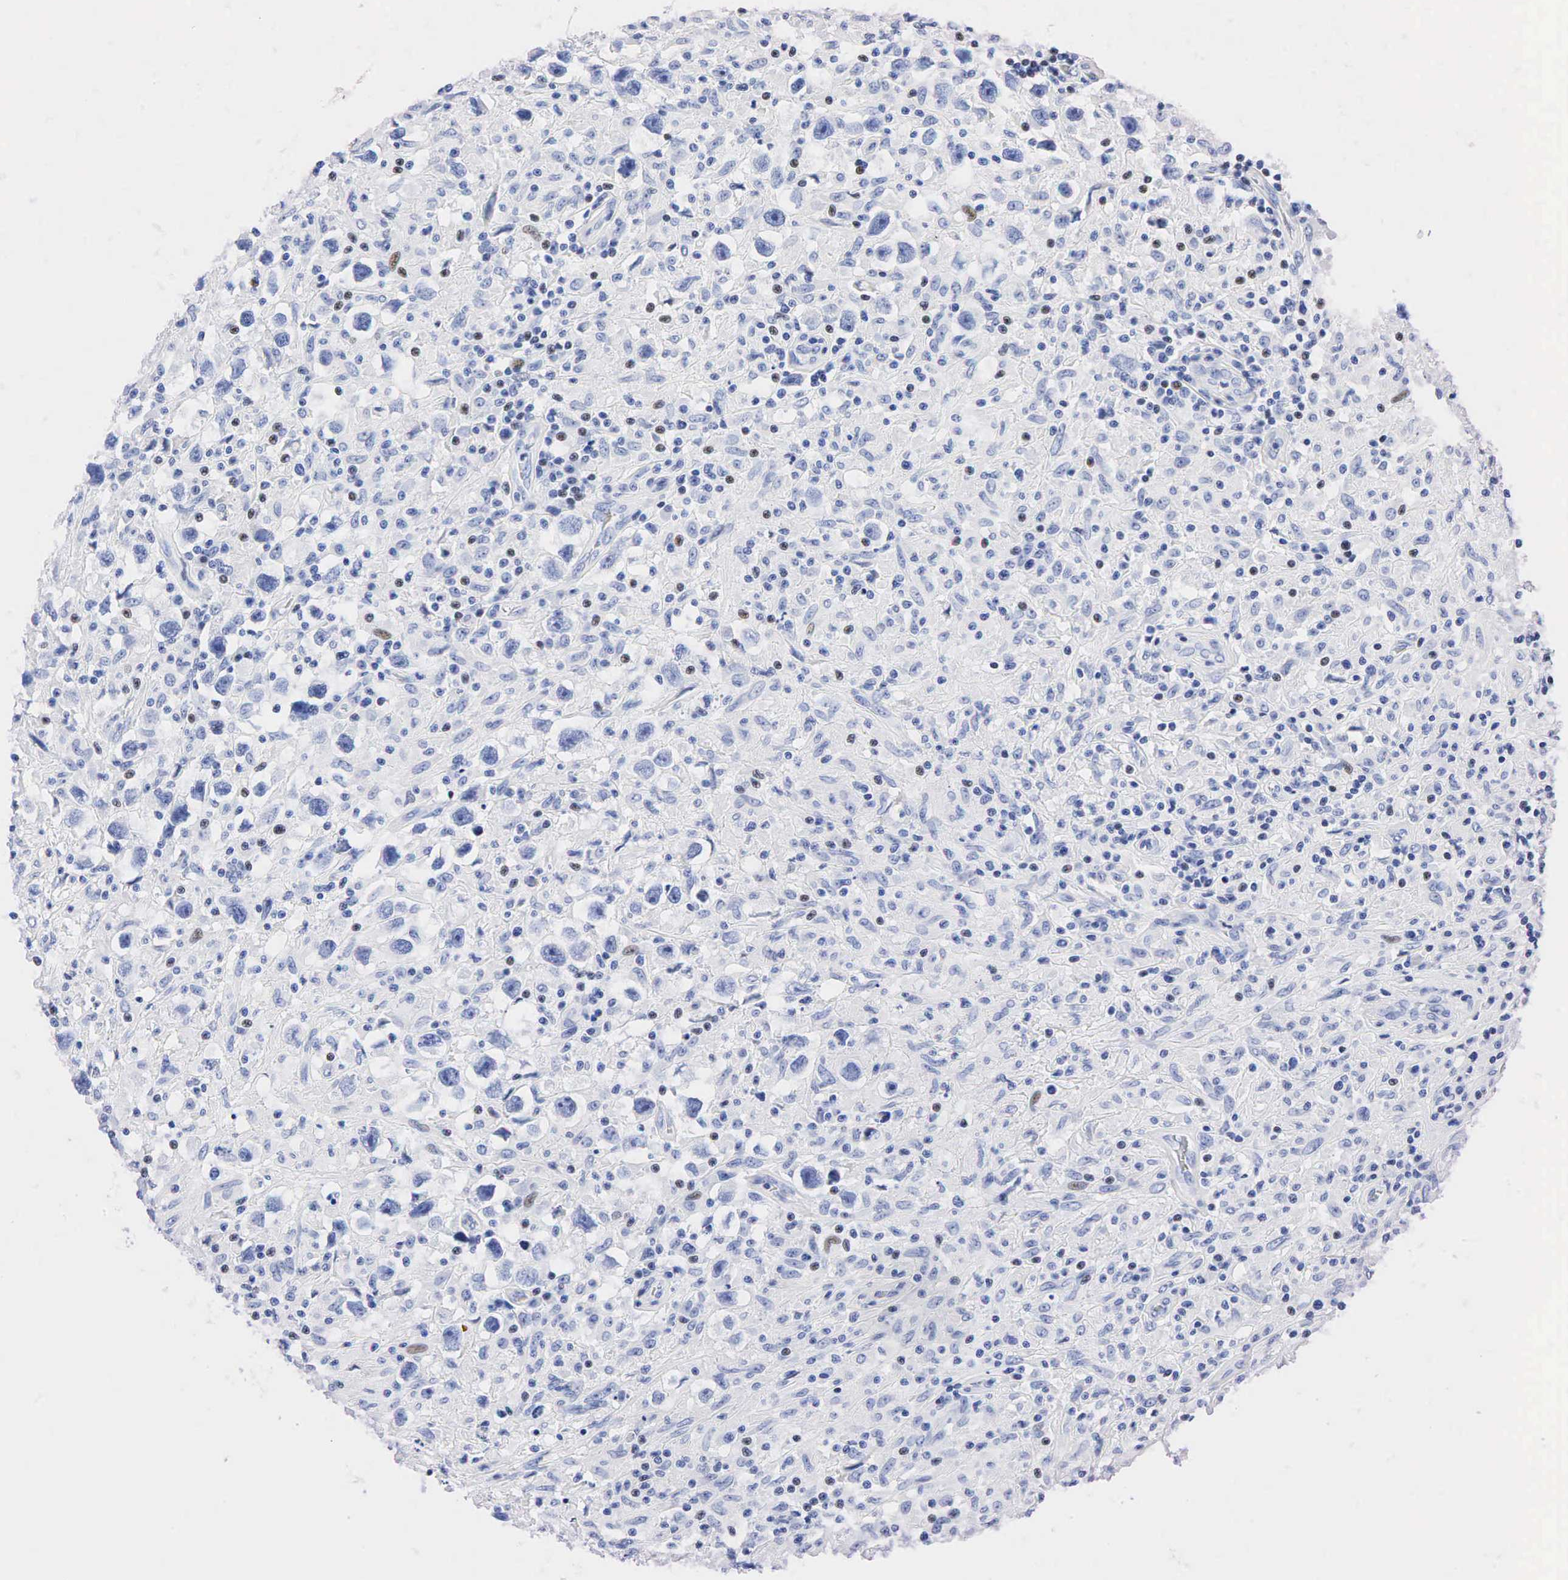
{"staining": {"intensity": "weak", "quantity": "<25%", "location": "nuclear"}, "tissue": "testis cancer", "cell_type": "Tumor cells", "image_type": "cancer", "snomed": [{"axis": "morphology", "description": "Seminoma, NOS"}, {"axis": "topography", "description": "Testis"}], "caption": "DAB (3,3'-diaminobenzidine) immunohistochemical staining of seminoma (testis) demonstrates no significant staining in tumor cells. (DAB (3,3'-diaminobenzidine) immunohistochemistry, high magnification).", "gene": "PTH", "patient": {"sex": "male", "age": 34}}